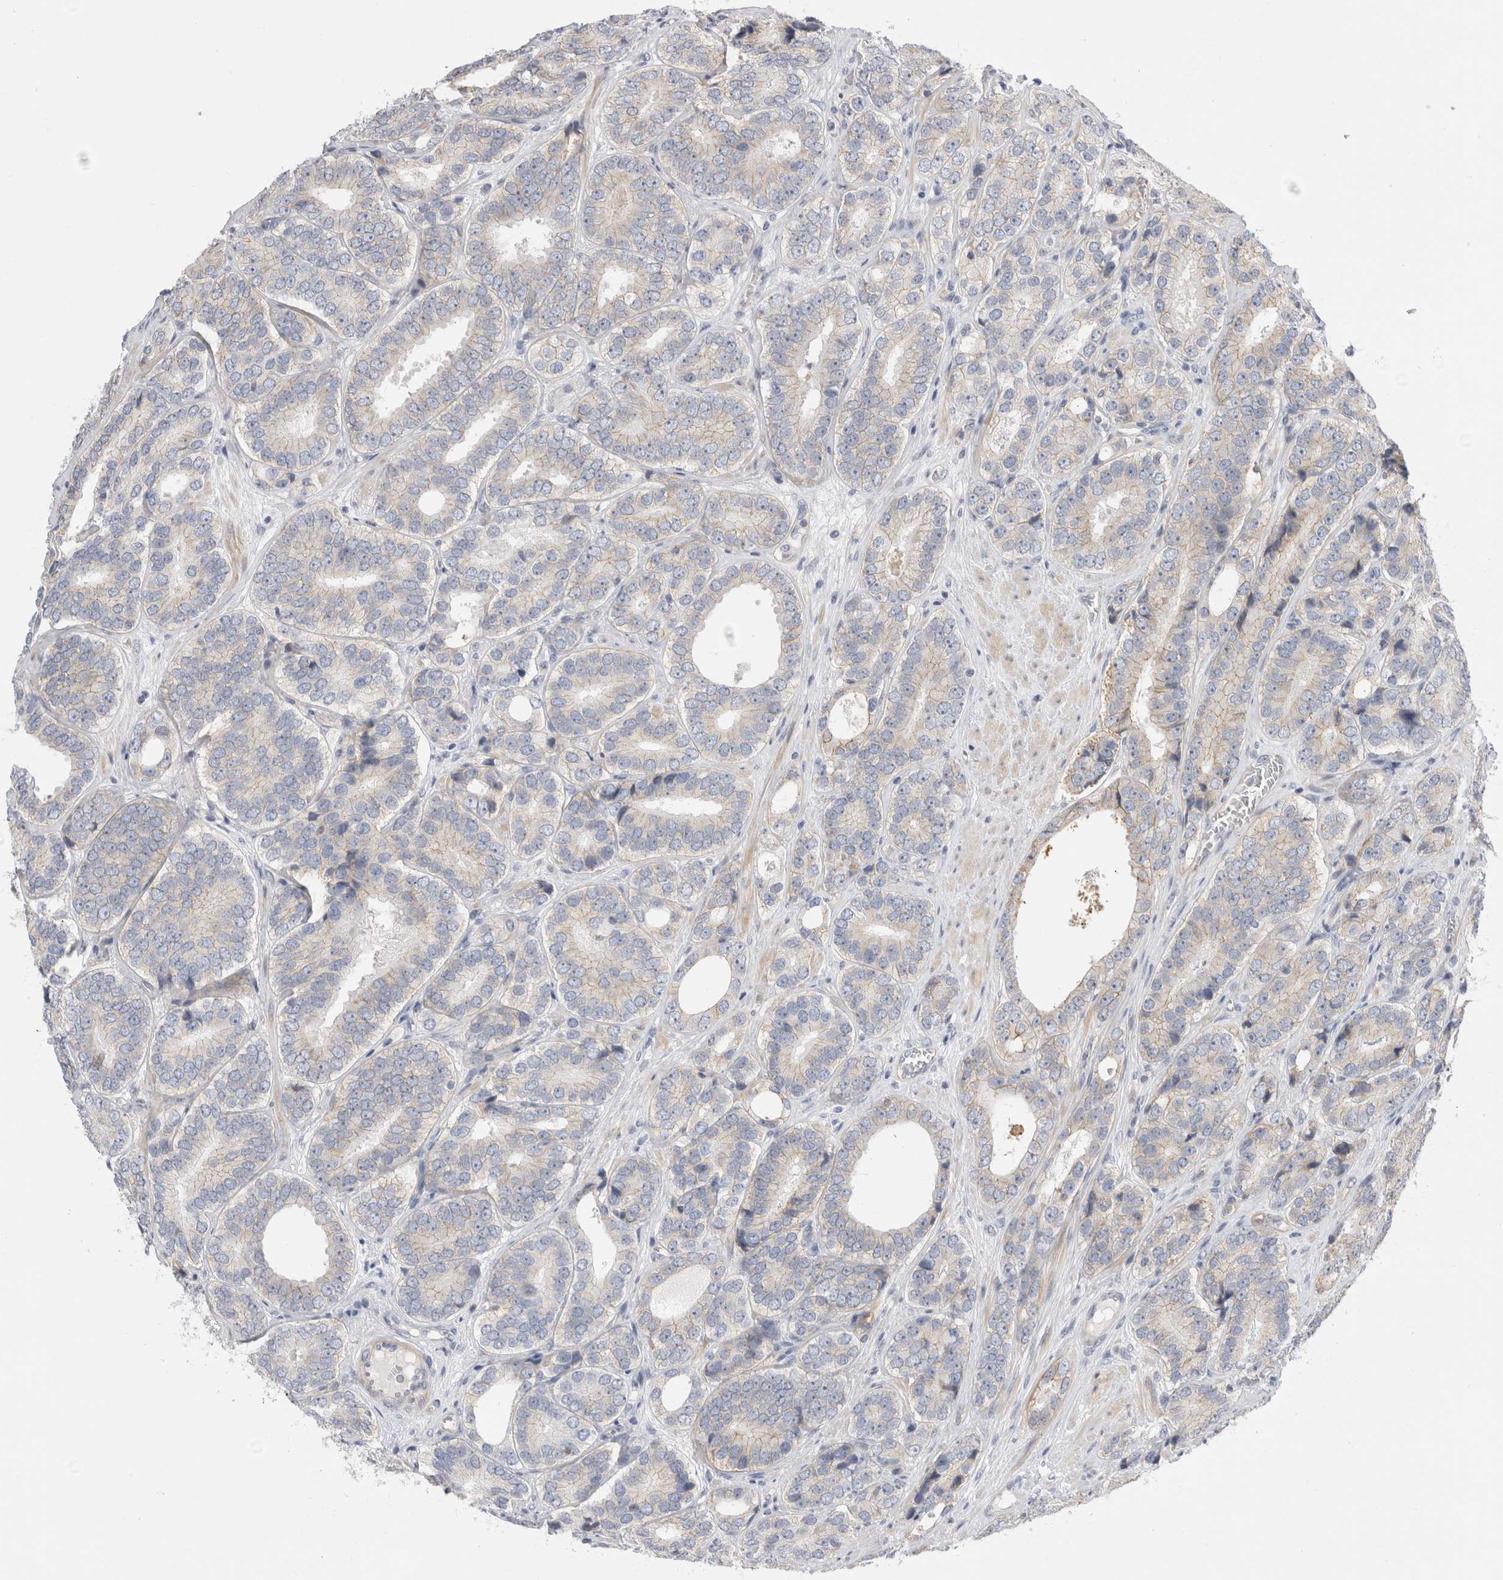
{"staining": {"intensity": "negative", "quantity": "none", "location": "none"}, "tissue": "prostate cancer", "cell_type": "Tumor cells", "image_type": "cancer", "snomed": [{"axis": "morphology", "description": "Adenocarcinoma, High grade"}, {"axis": "topography", "description": "Prostate"}], "caption": "This is an immunohistochemistry (IHC) micrograph of human prostate adenocarcinoma (high-grade). There is no staining in tumor cells.", "gene": "VANGL1", "patient": {"sex": "male", "age": 56}}